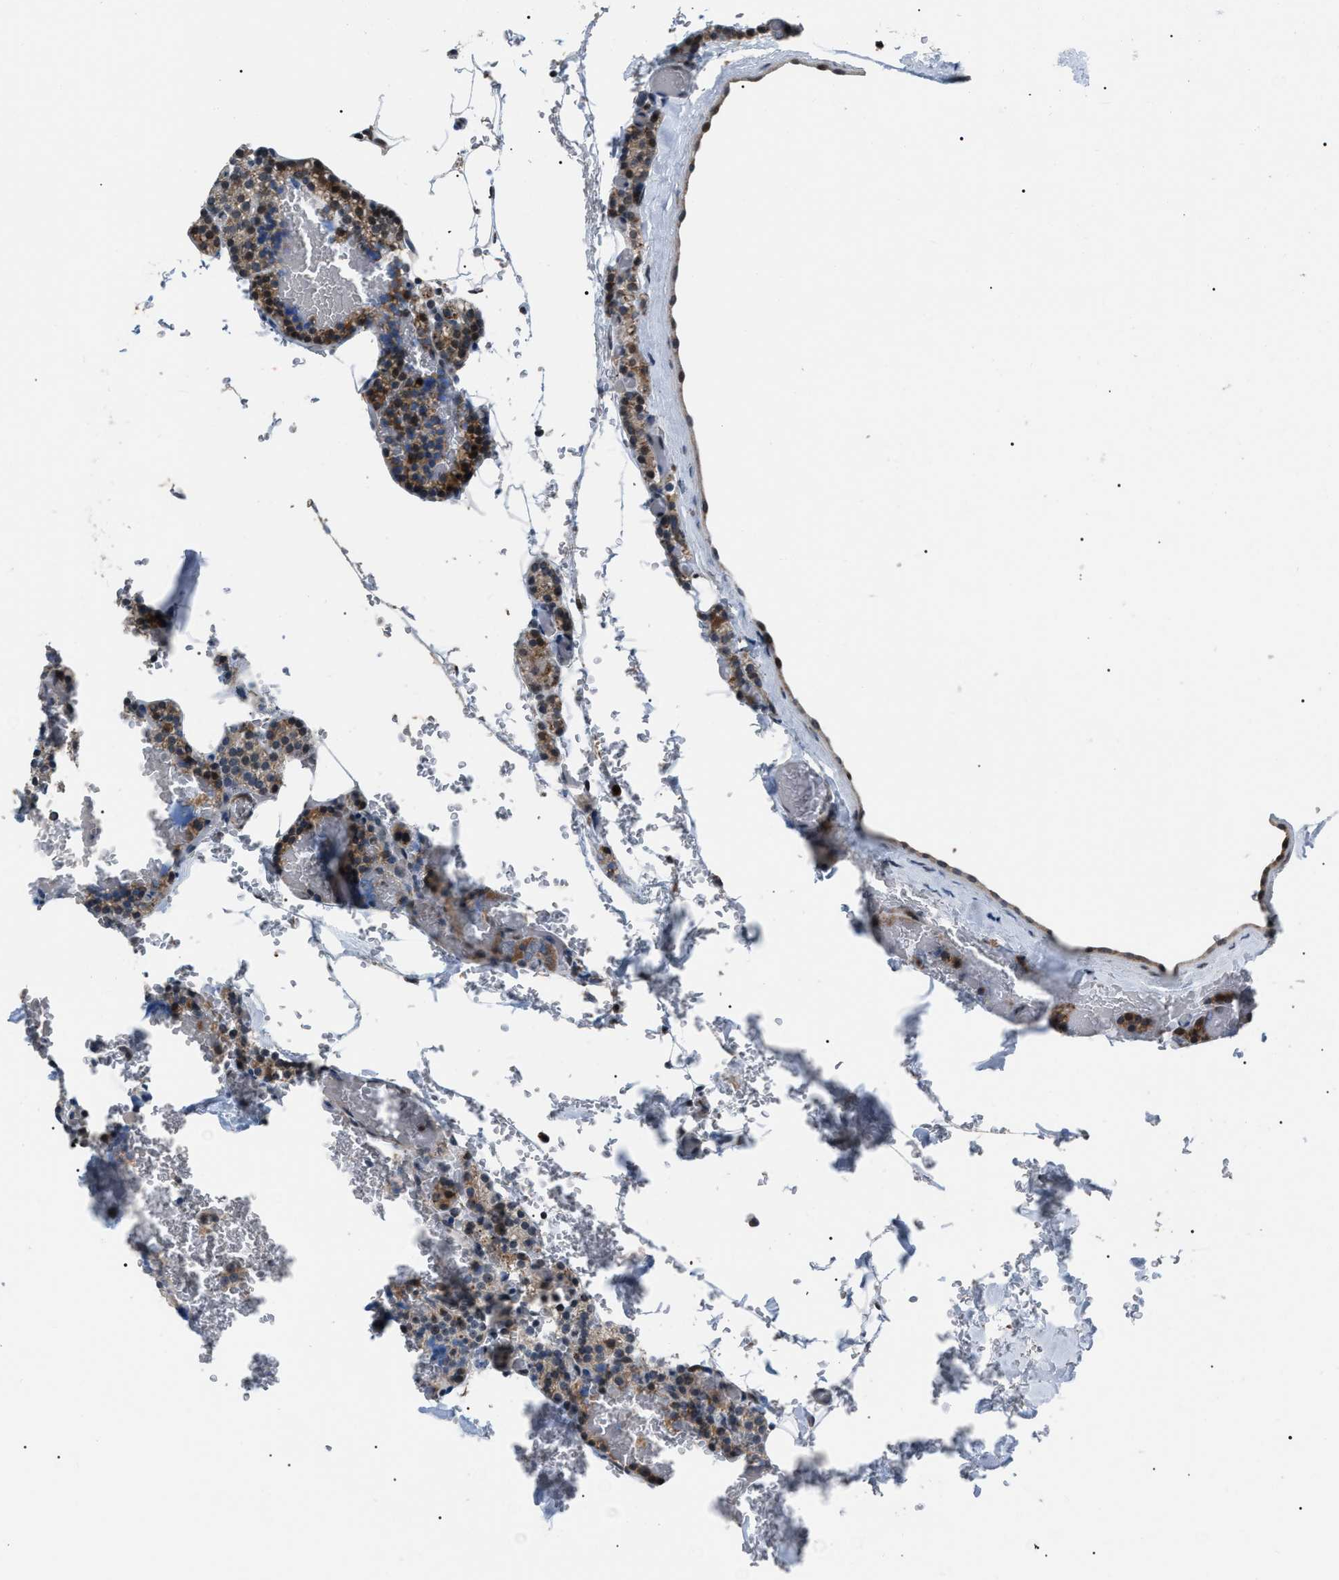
{"staining": {"intensity": "strong", "quantity": ">75%", "location": "cytoplasmic/membranous"}, "tissue": "parathyroid gland", "cell_type": "Glandular cells", "image_type": "normal", "snomed": [{"axis": "morphology", "description": "Normal tissue, NOS"}, {"axis": "morphology", "description": "Inflammation chronic"}, {"axis": "morphology", "description": "Goiter, colloid"}, {"axis": "topography", "description": "Thyroid gland"}, {"axis": "topography", "description": "Parathyroid gland"}], "caption": "The image demonstrates staining of benign parathyroid gland, revealing strong cytoplasmic/membranous protein staining (brown color) within glandular cells. Using DAB (3,3'-diaminobenzidine) (brown) and hematoxylin (blue) stains, captured at high magnification using brightfield microscopy.", "gene": "AGO2", "patient": {"sex": "male", "age": 65}}